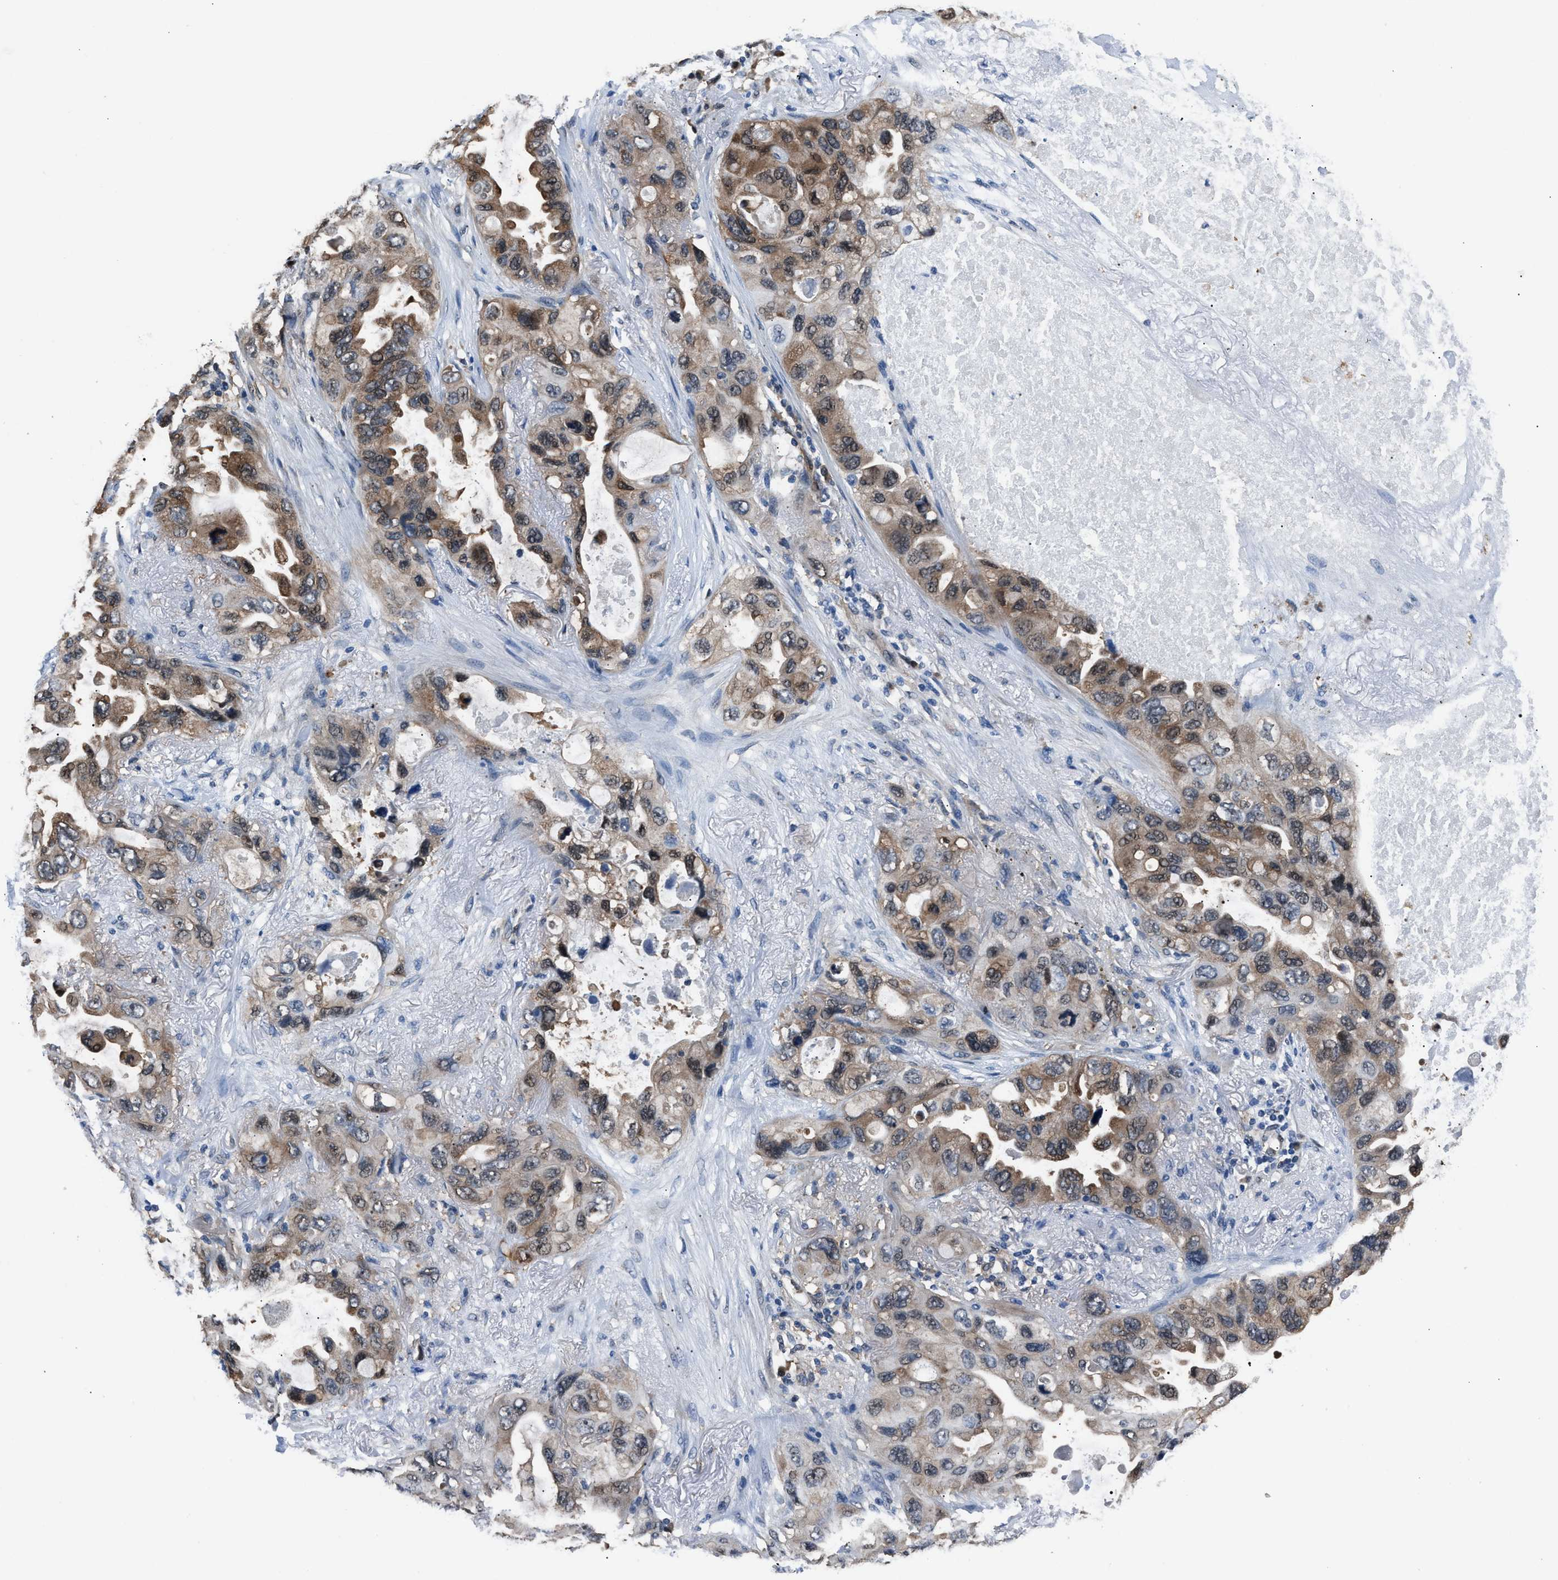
{"staining": {"intensity": "moderate", "quantity": "<25%", "location": "cytoplasmic/membranous"}, "tissue": "lung cancer", "cell_type": "Tumor cells", "image_type": "cancer", "snomed": [{"axis": "morphology", "description": "Squamous cell carcinoma, NOS"}, {"axis": "topography", "description": "Lung"}], "caption": "Lung squamous cell carcinoma stained for a protein (brown) demonstrates moderate cytoplasmic/membranous positive expression in about <25% of tumor cells.", "gene": "PPA1", "patient": {"sex": "female", "age": 73}}